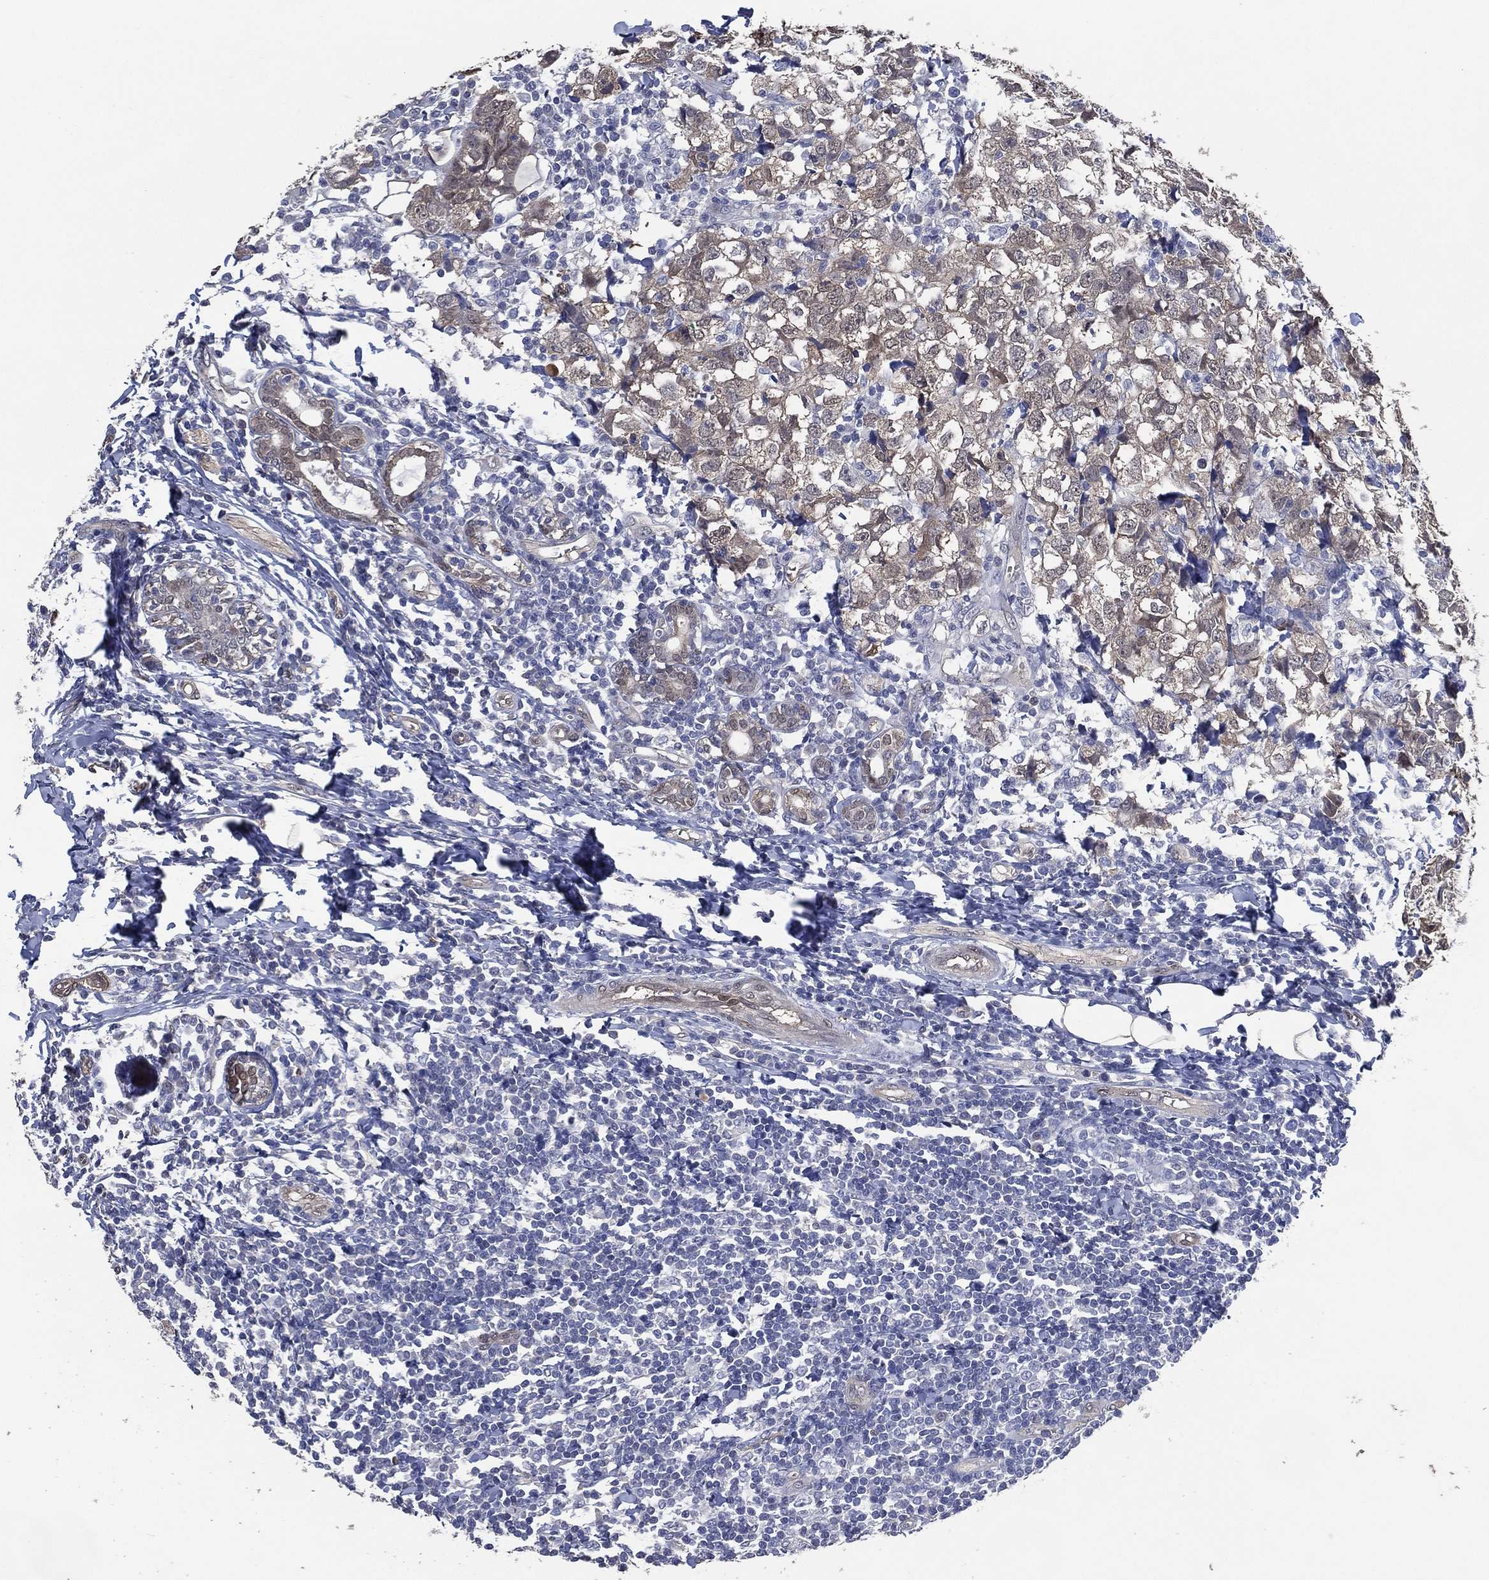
{"staining": {"intensity": "negative", "quantity": "none", "location": "none"}, "tissue": "breast cancer", "cell_type": "Tumor cells", "image_type": "cancer", "snomed": [{"axis": "morphology", "description": "Duct carcinoma"}, {"axis": "topography", "description": "Breast"}], "caption": "The micrograph reveals no staining of tumor cells in breast cancer (intraductal carcinoma). (Stains: DAB immunohistochemistry (IHC) with hematoxylin counter stain, Microscopy: brightfield microscopy at high magnification).", "gene": "AK1", "patient": {"sex": "female", "age": 30}}